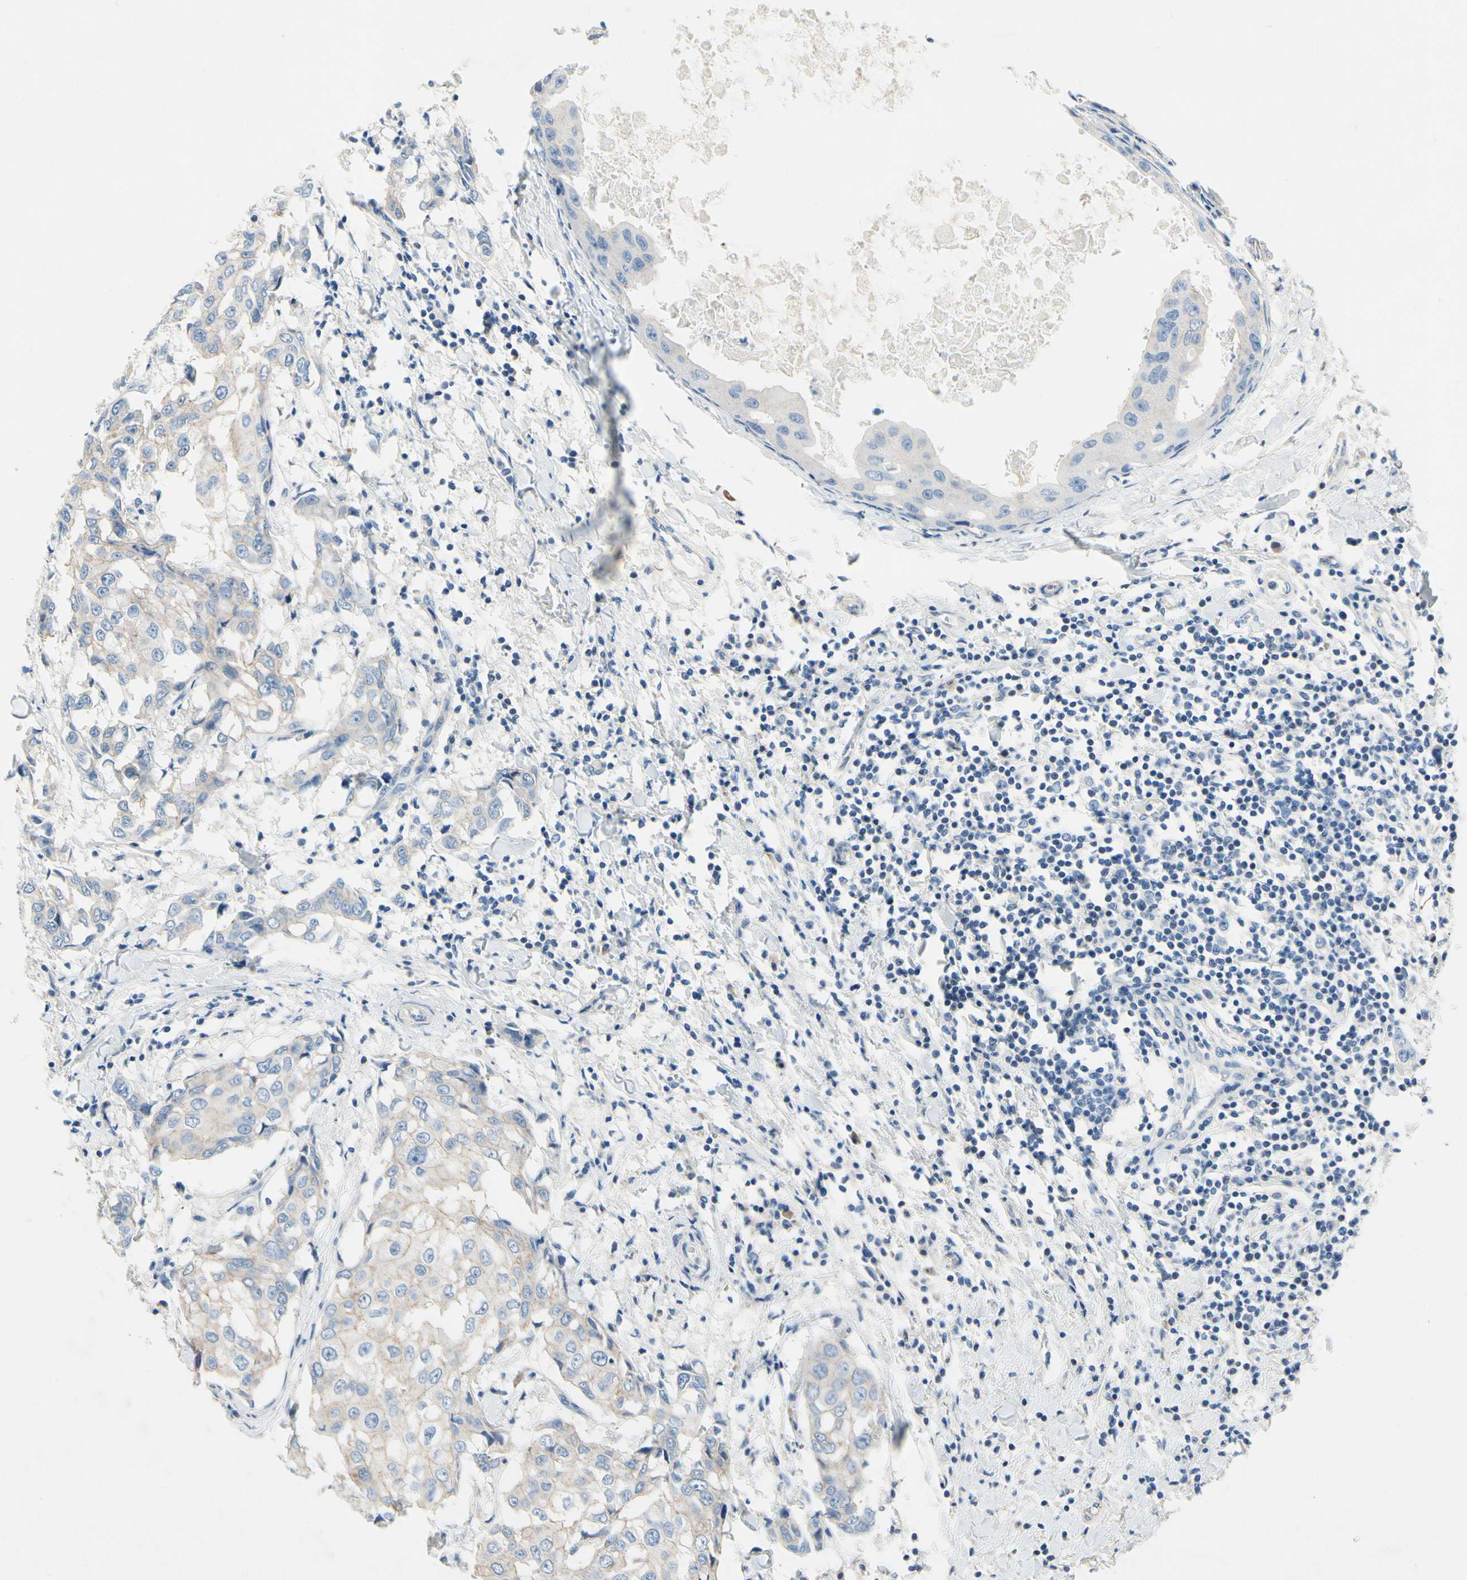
{"staining": {"intensity": "weak", "quantity": "<25%", "location": "cytoplasmic/membranous"}, "tissue": "breast cancer", "cell_type": "Tumor cells", "image_type": "cancer", "snomed": [{"axis": "morphology", "description": "Duct carcinoma"}, {"axis": "topography", "description": "Breast"}], "caption": "Immunohistochemical staining of breast cancer displays no significant positivity in tumor cells.", "gene": "CA14", "patient": {"sex": "female", "age": 27}}